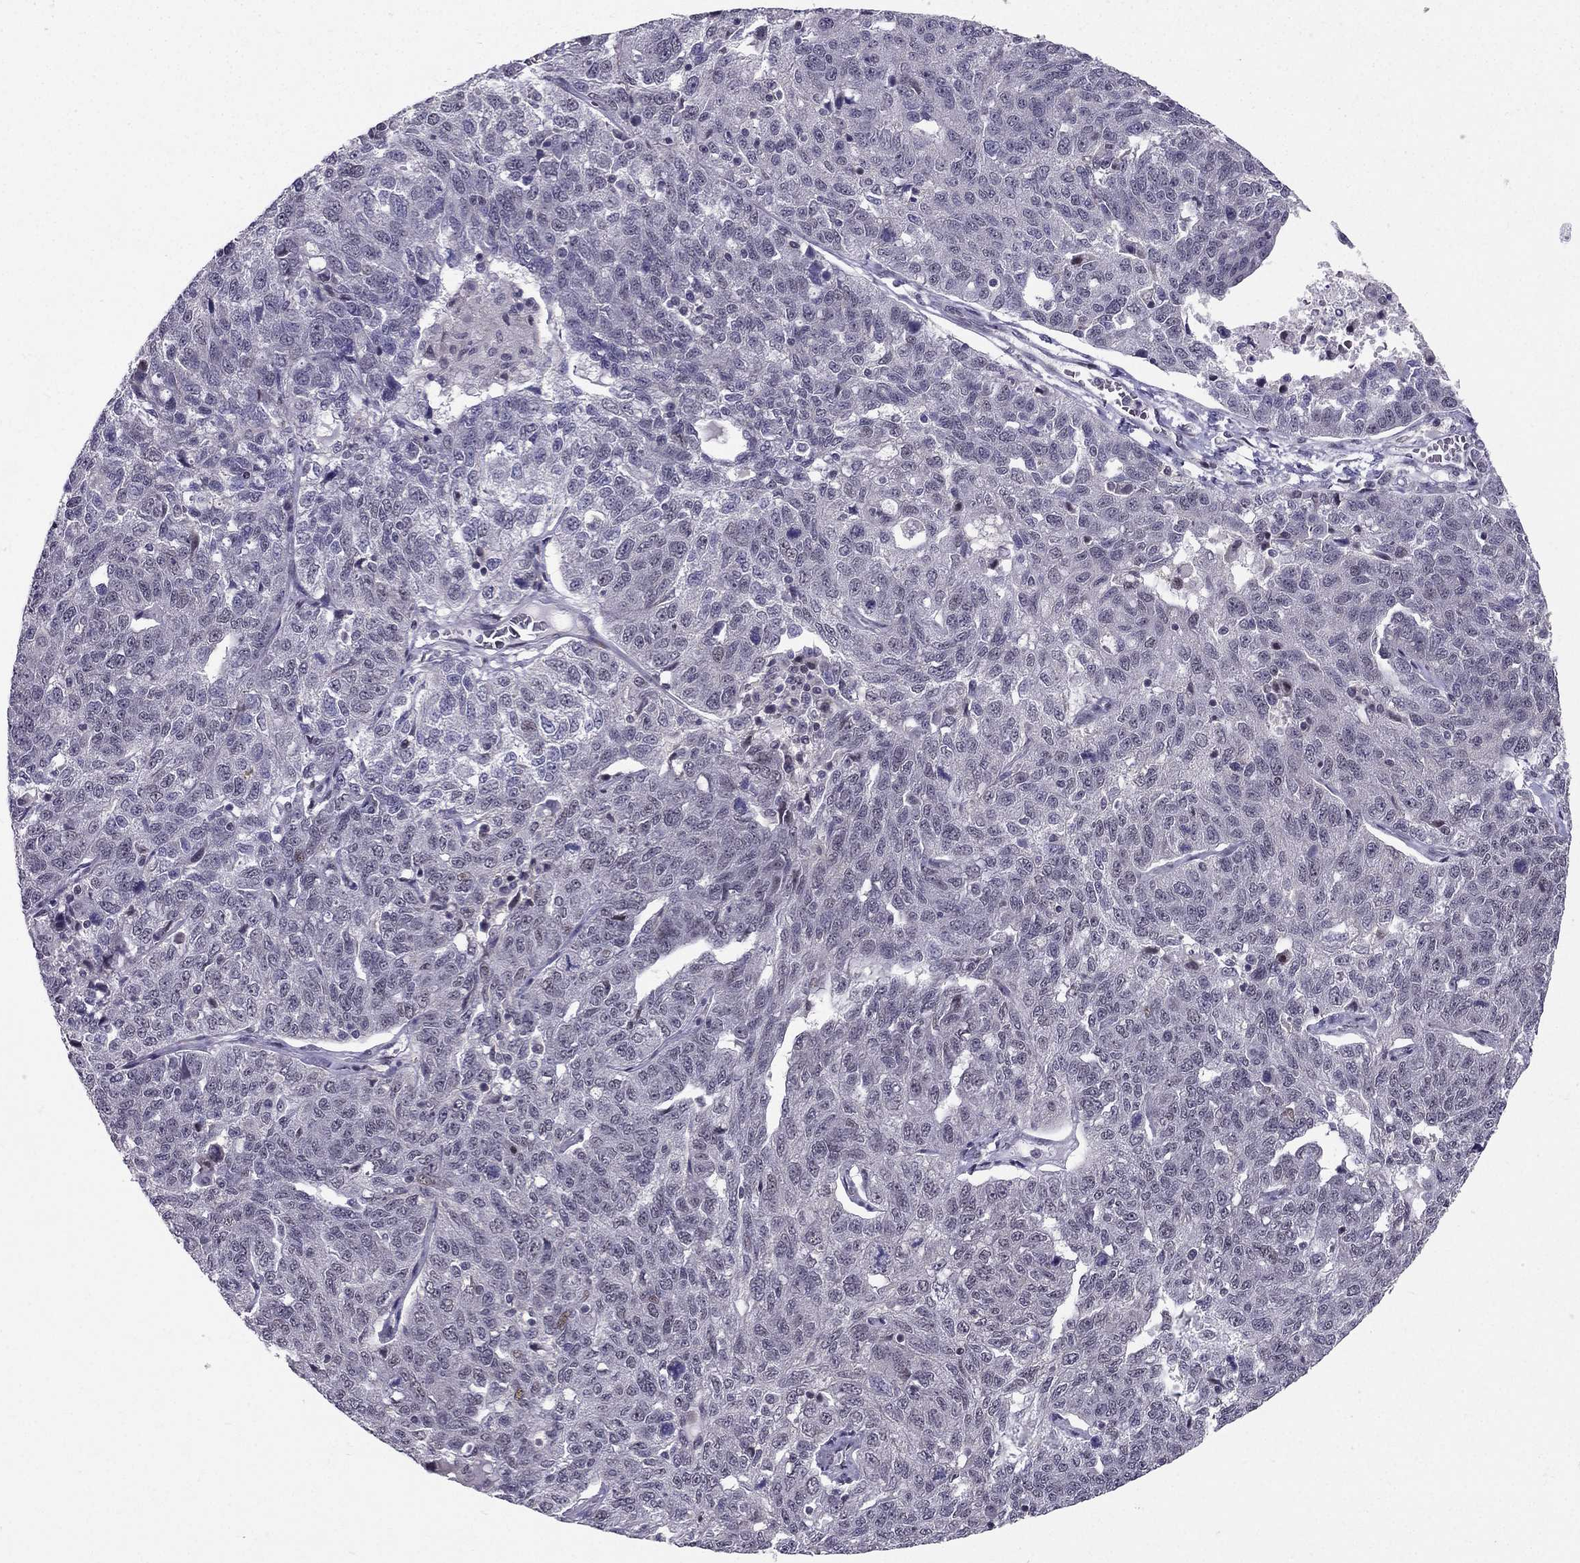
{"staining": {"intensity": "negative", "quantity": "none", "location": "none"}, "tissue": "ovarian cancer", "cell_type": "Tumor cells", "image_type": "cancer", "snomed": [{"axis": "morphology", "description": "Cystadenocarcinoma, serous, NOS"}, {"axis": "topography", "description": "Ovary"}], "caption": "A photomicrograph of human ovarian cancer is negative for staining in tumor cells.", "gene": "RPRD2", "patient": {"sex": "female", "age": 71}}